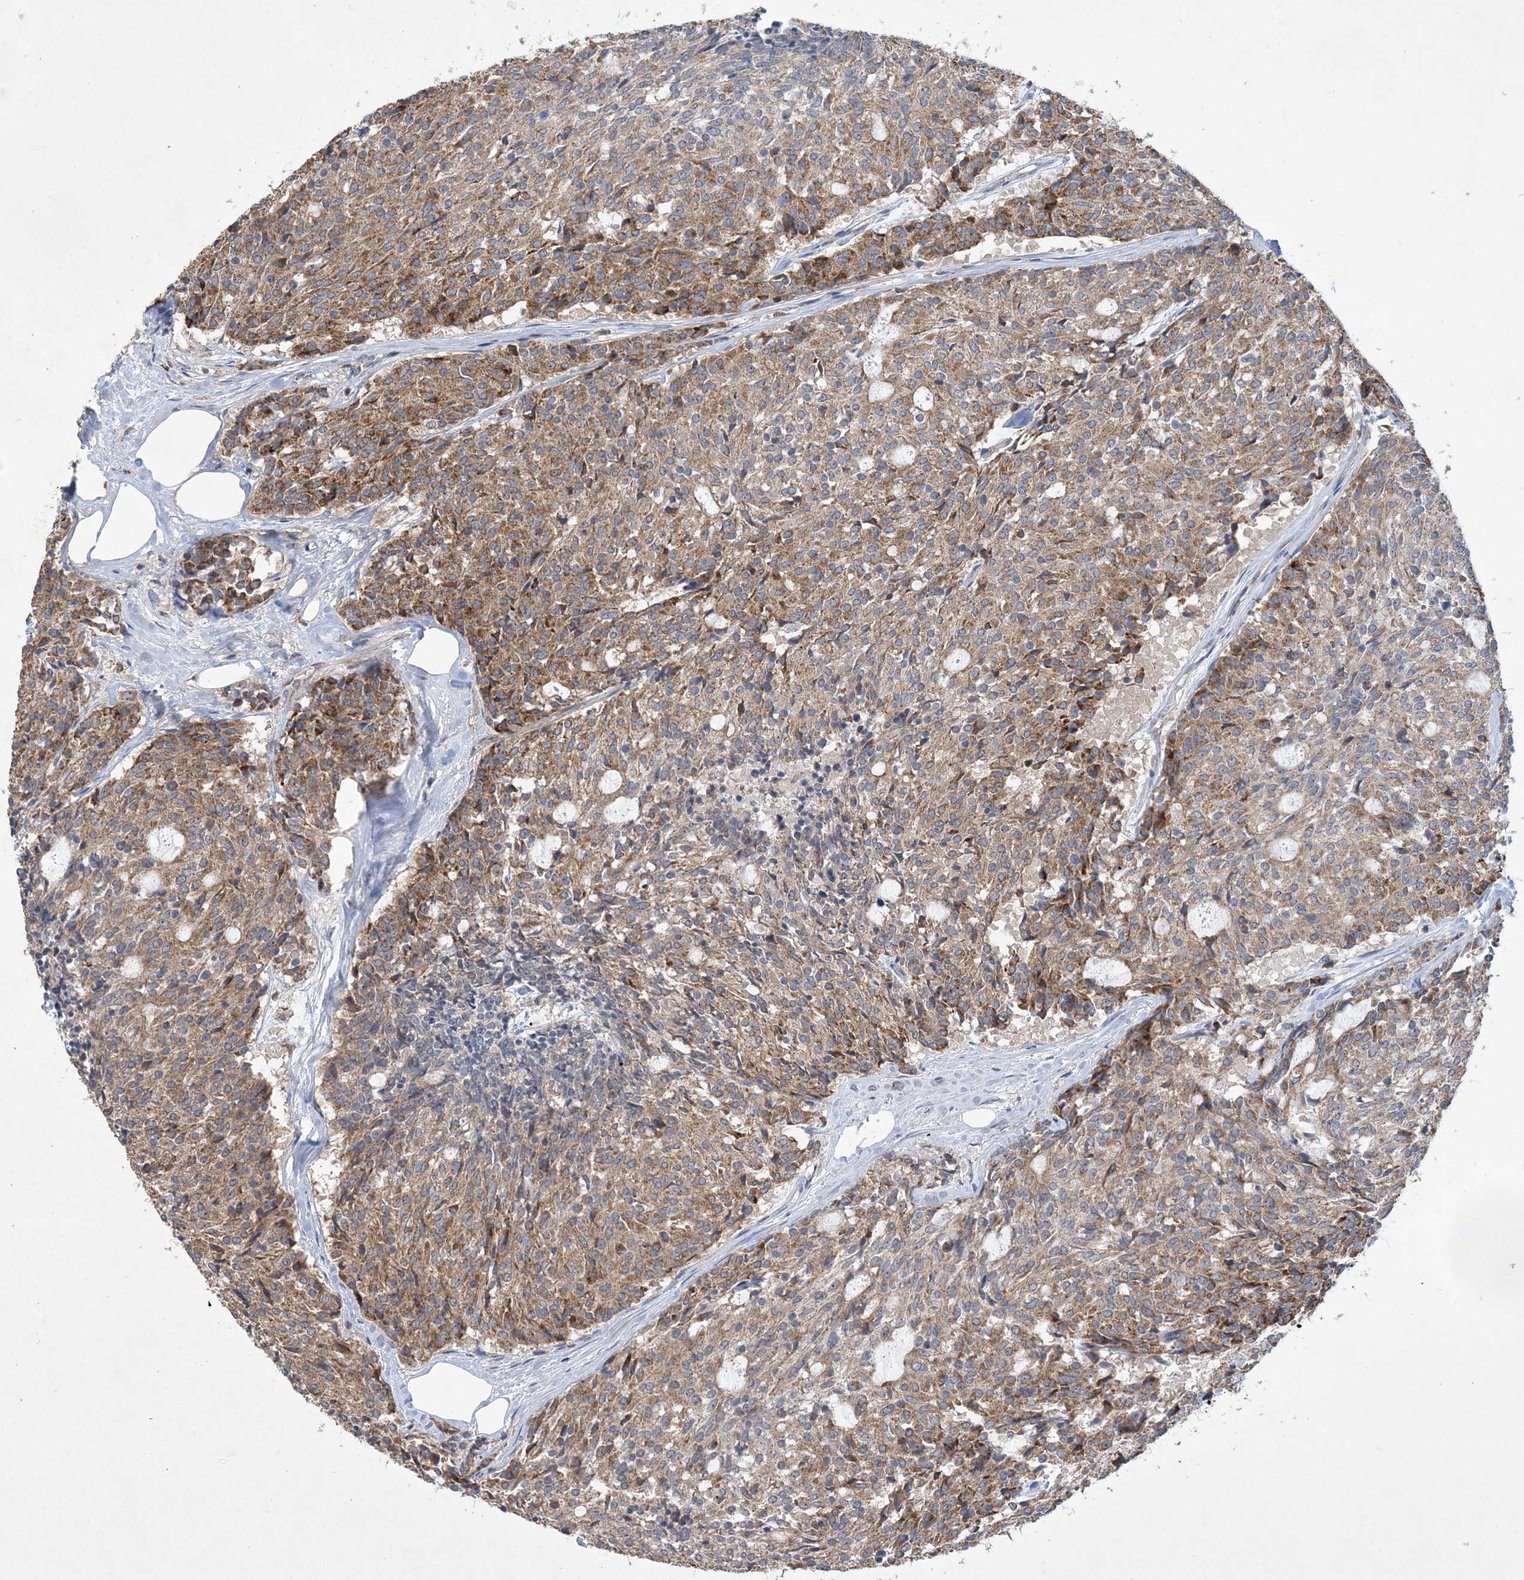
{"staining": {"intensity": "moderate", "quantity": ">75%", "location": "cytoplasmic/membranous"}, "tissue": "carcinoid", "cell_type": "Tumor cells", "image_type": "cancer", "snomed": [{"axis": "morphology", "description": "Carcinoid, malignant, NOS"}, {"axis": "topography", "description": "Pancreas"}], "caption": "Immunohistochemistry image of neoplastic tissue: carcinoid (malignant) stained using IHC demonstrates medium levels of moderate protein expression localized specifically in the cytoplasmic/membranous of tumor cells, appearing as a cytoplasmic/membranous brown color.", "gene": "FEZ2", "patient": {"sex": "female", "age": 54}}